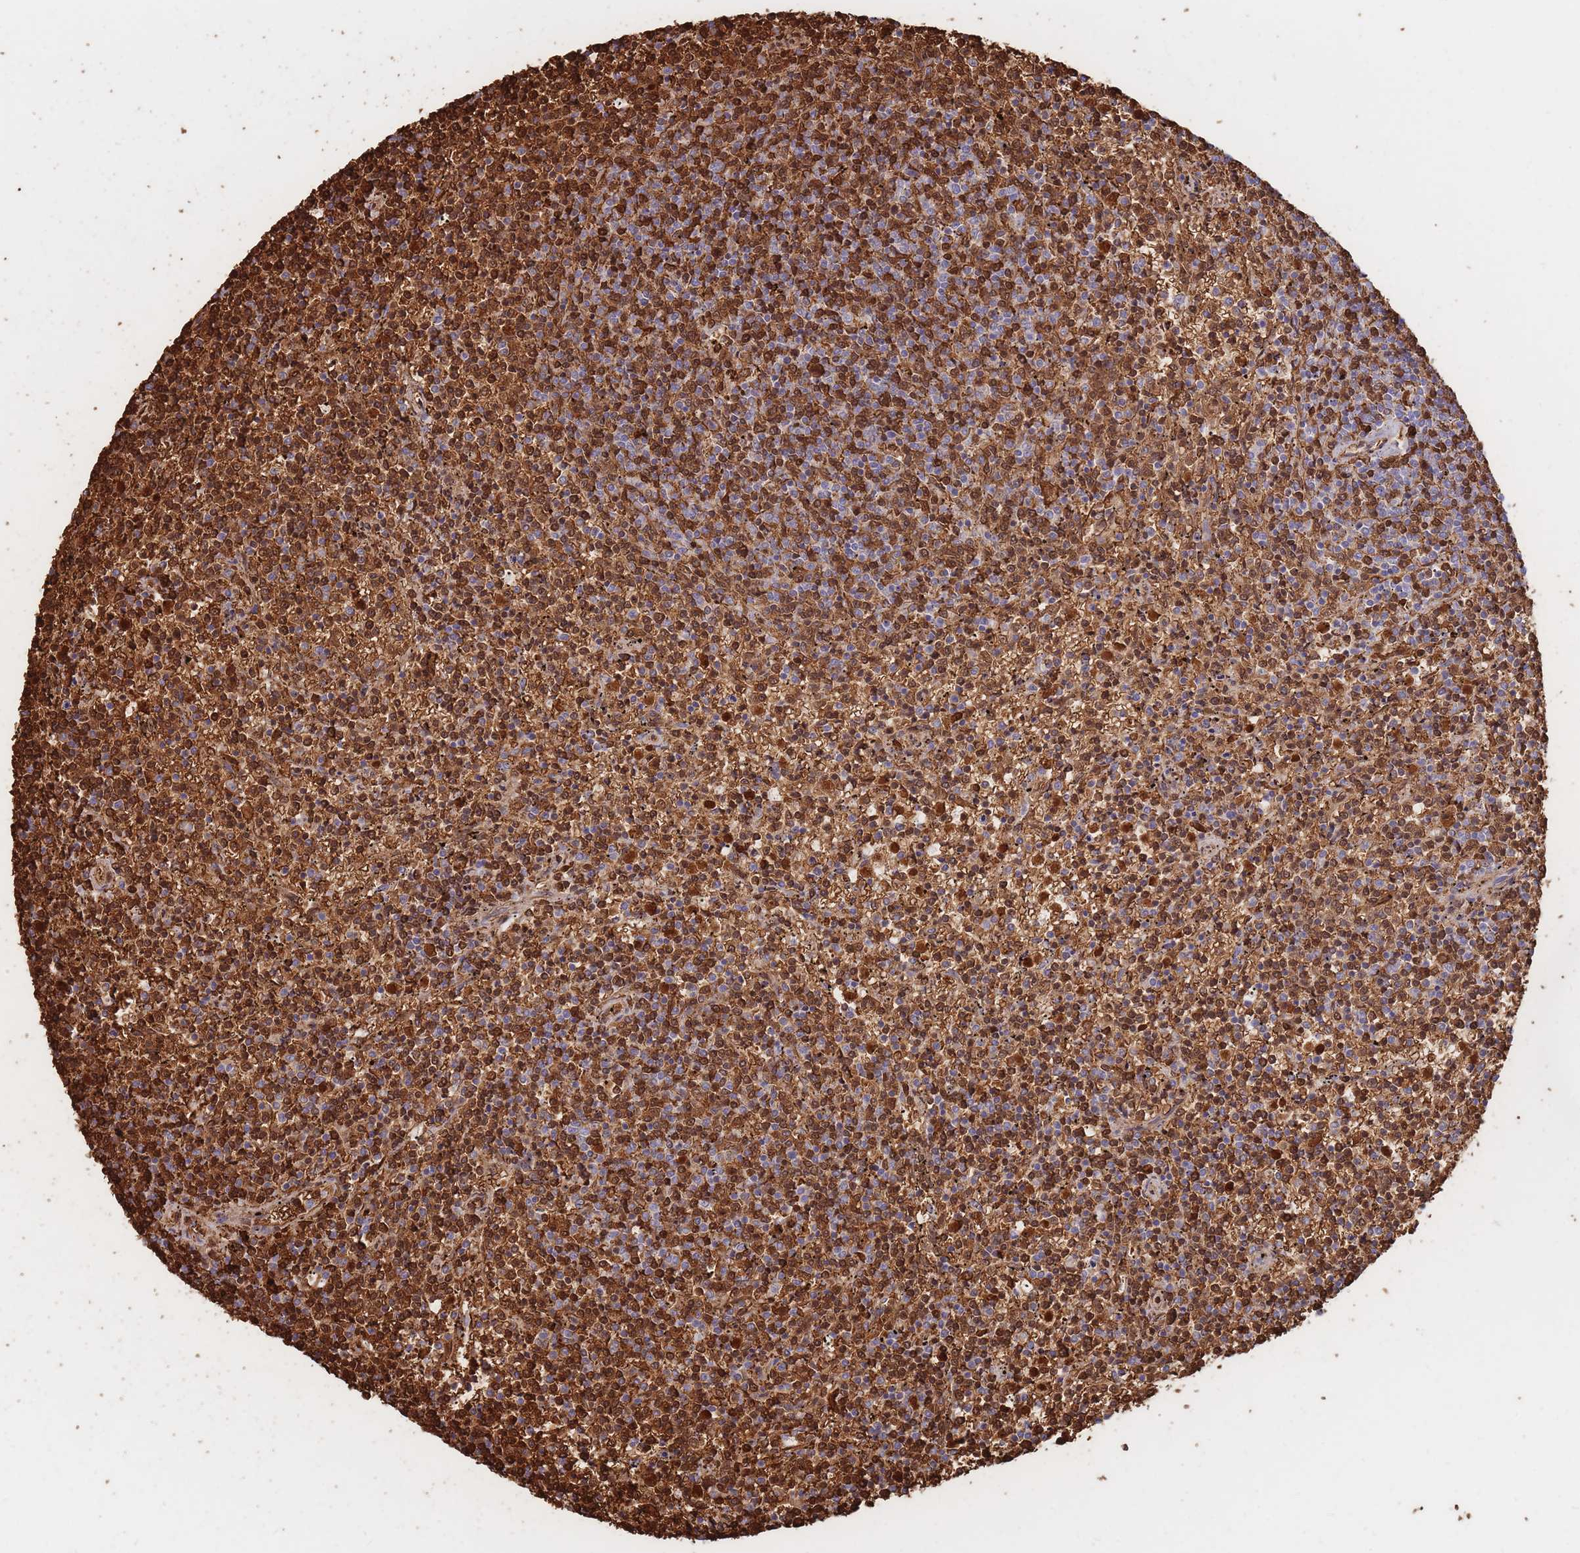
{"staining": {"intensity": "strong", "quantity": ">75%", "location": "cytoplasmic/membranous,nuclear"}, "tissue": "lymphoma", "cell_type": "Tumor cells", "image_type": "cancer", "snomed": [{"axis": "morphology", "description": "Malignant lymphoma, non-Hodgkin's type, Low grade"}, {"axis": "topography", "description": "Spleen"}], "caption": "An immunohistochemistry histopathology image of neoplastic tissue is shown. Protein staining in brown shows strong cytoplasmic/membranous and nuclear positivity in lymphoma within tumor cells. Immunohistochemistry stains the protein of interest in brown and the nuclei are stained blue.", "gene": "ATP10D", "patient": {"sex": "female", "age": 50}}